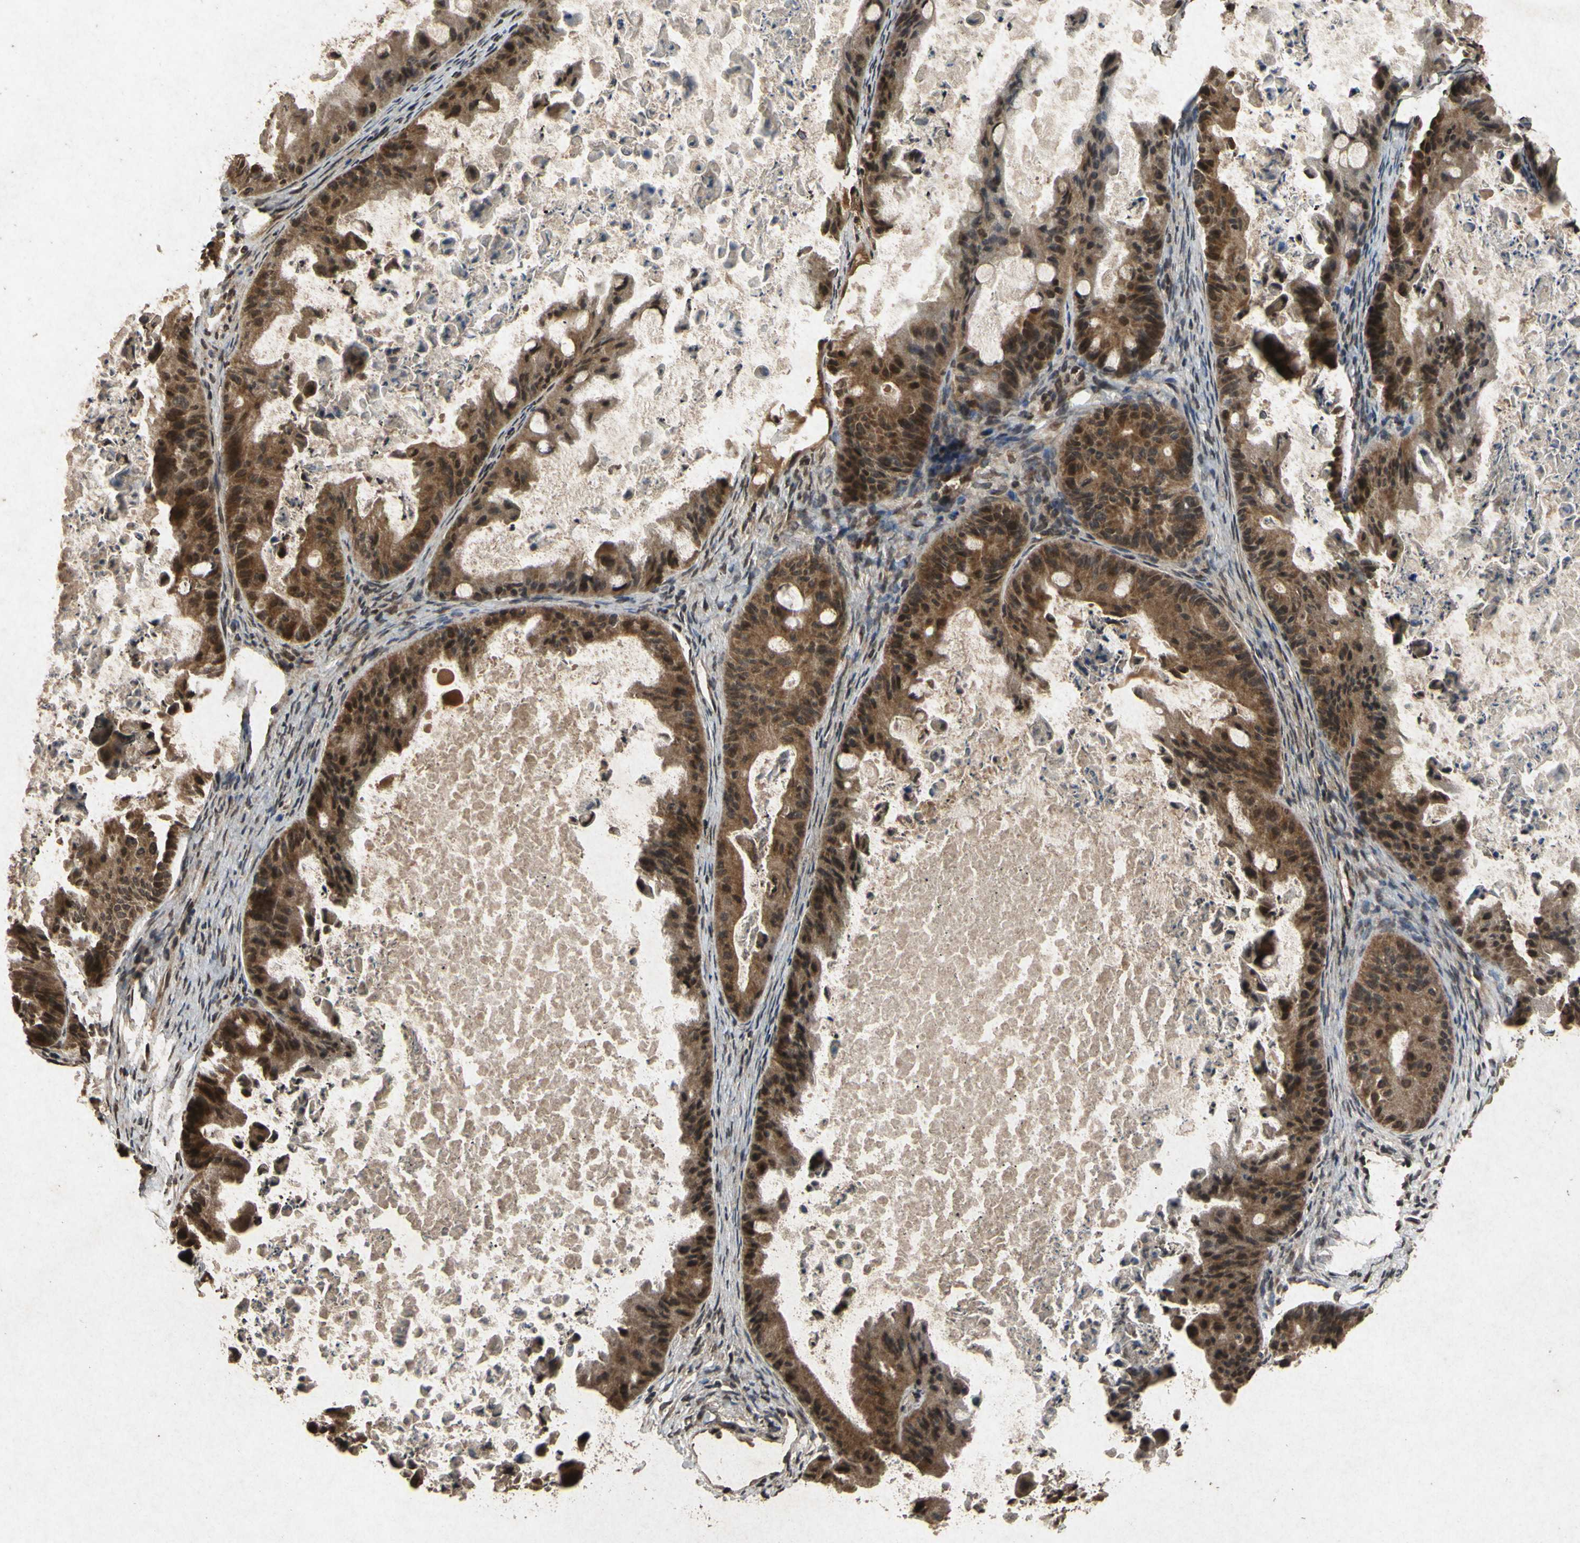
{"staining": {"intensity": "strong", "quantity": ">75%", "location": "cytoplasmic/membranous,nuclear"}, "tissue": "ovarian cancer", "cell_type": "Tumor cells", "image_type": "cancer", "snomed": [{"axis": "morphology", "description": "Cystadenocarcinoma, mucinous, NOS"}, {"axis": "topography", "description": "Ovary"}], "caption": "An immunohistochemistry (IHC) histopathology image of neoplastic tissue is shown. Protein staining in brown highlights strong cytoplasmic/membranous and nuclear positivity in ovarian cancer (mucinous cystadenocarcinoma) within tumor cells.", "gene": "ATP6V1H", "patient": {"sex": "female", "age": 37}}